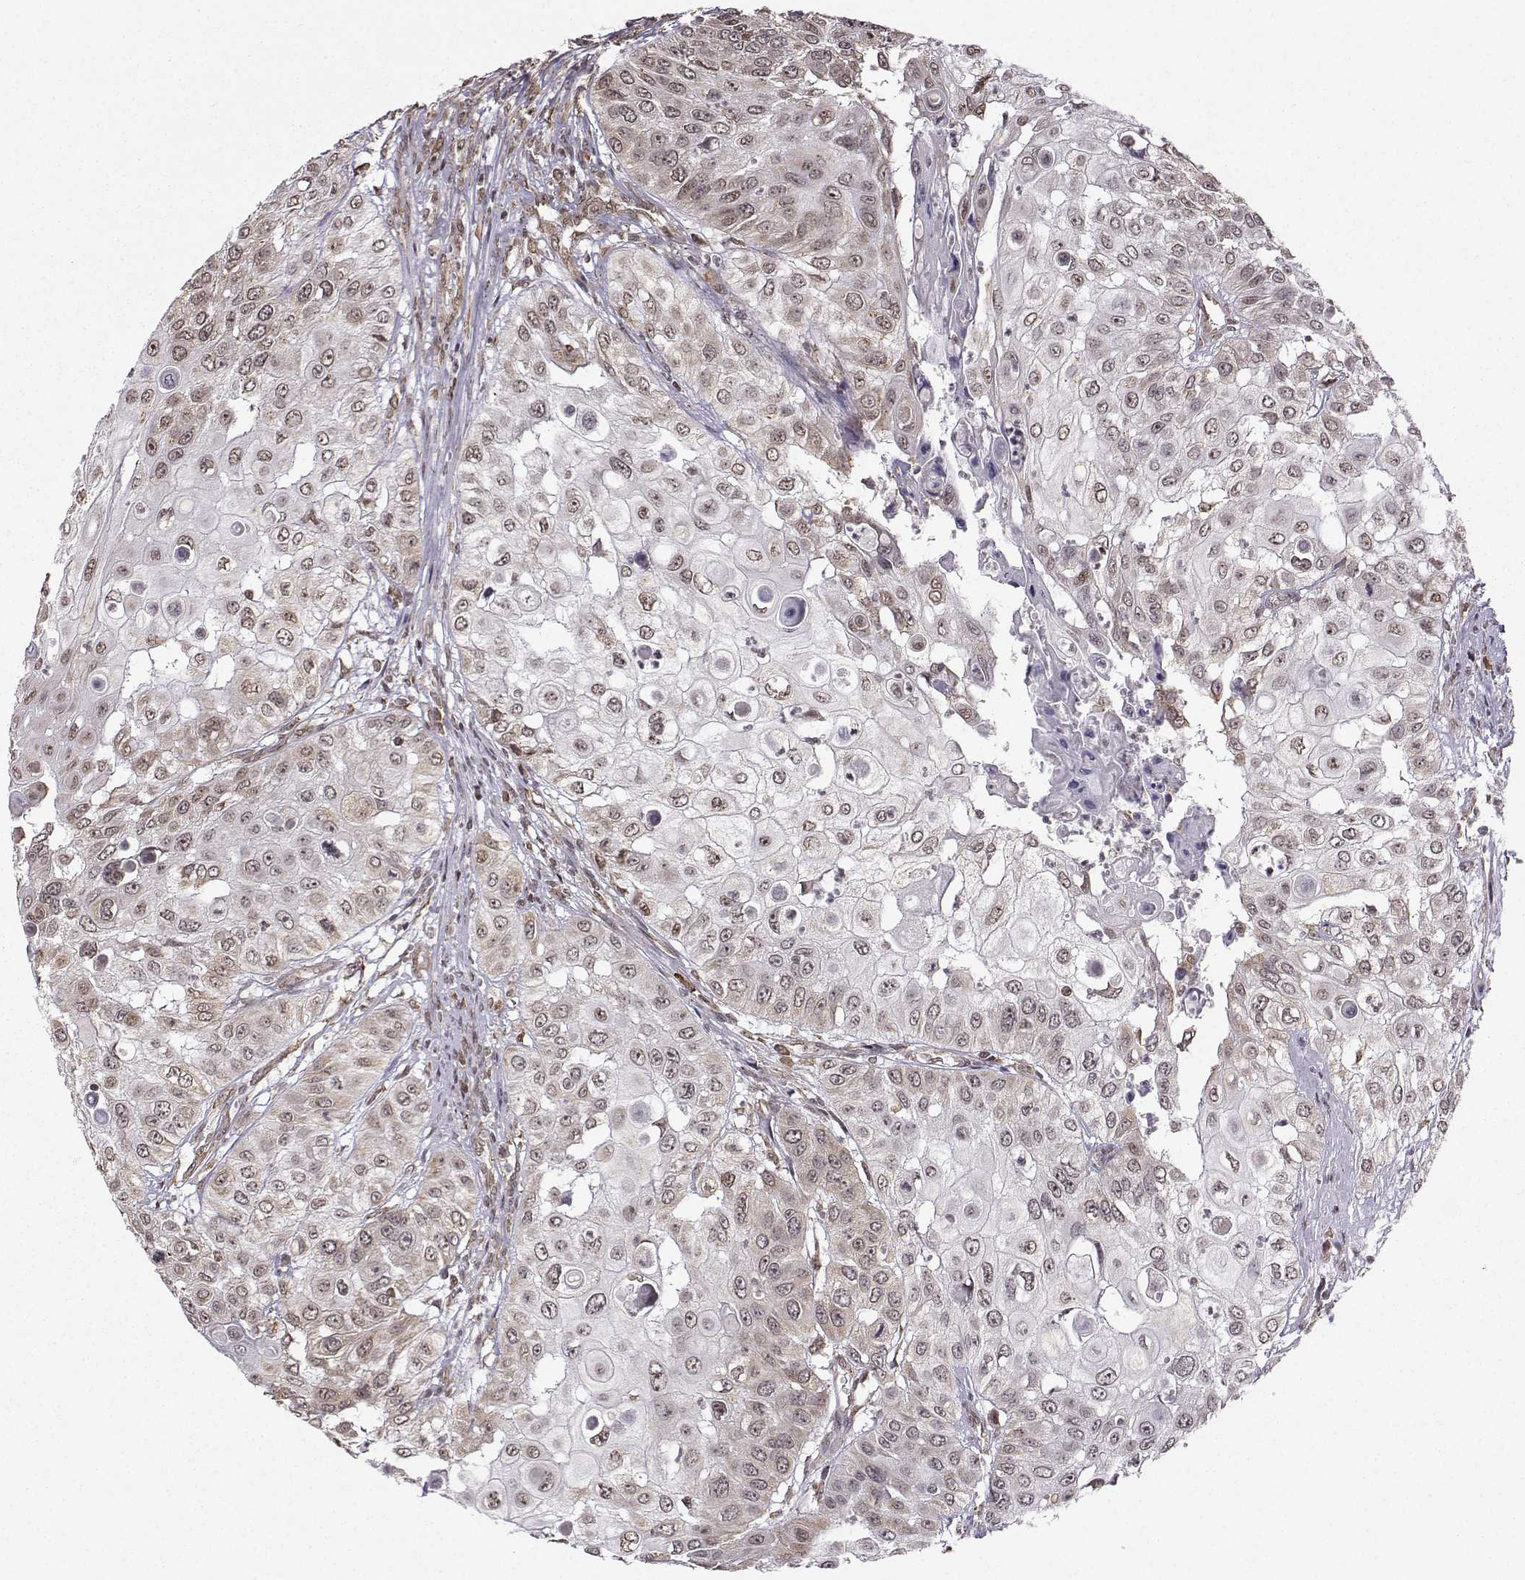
{"staining": {"intensity": "weak", "quantity": "25%-75%", "location": "nuclear"}, "tissue": "urothelial cancer", "cell_type": "Tumor cells", "image_type": "cancer", "snomed": [{"axis": "morphology", "description": "Urothelial carcinoma, High grade"}, {"axis": "topography", "description": "Urinary bladder"}], "caption": "Approximately 25%-75% of tumor cells in high-grade urothelial carcinoma display weak nuclear protein expression as visualized by brown immunohistochemical staining.", "gene": "EZH1", "patient": {"sex": "female", "age": 79}}